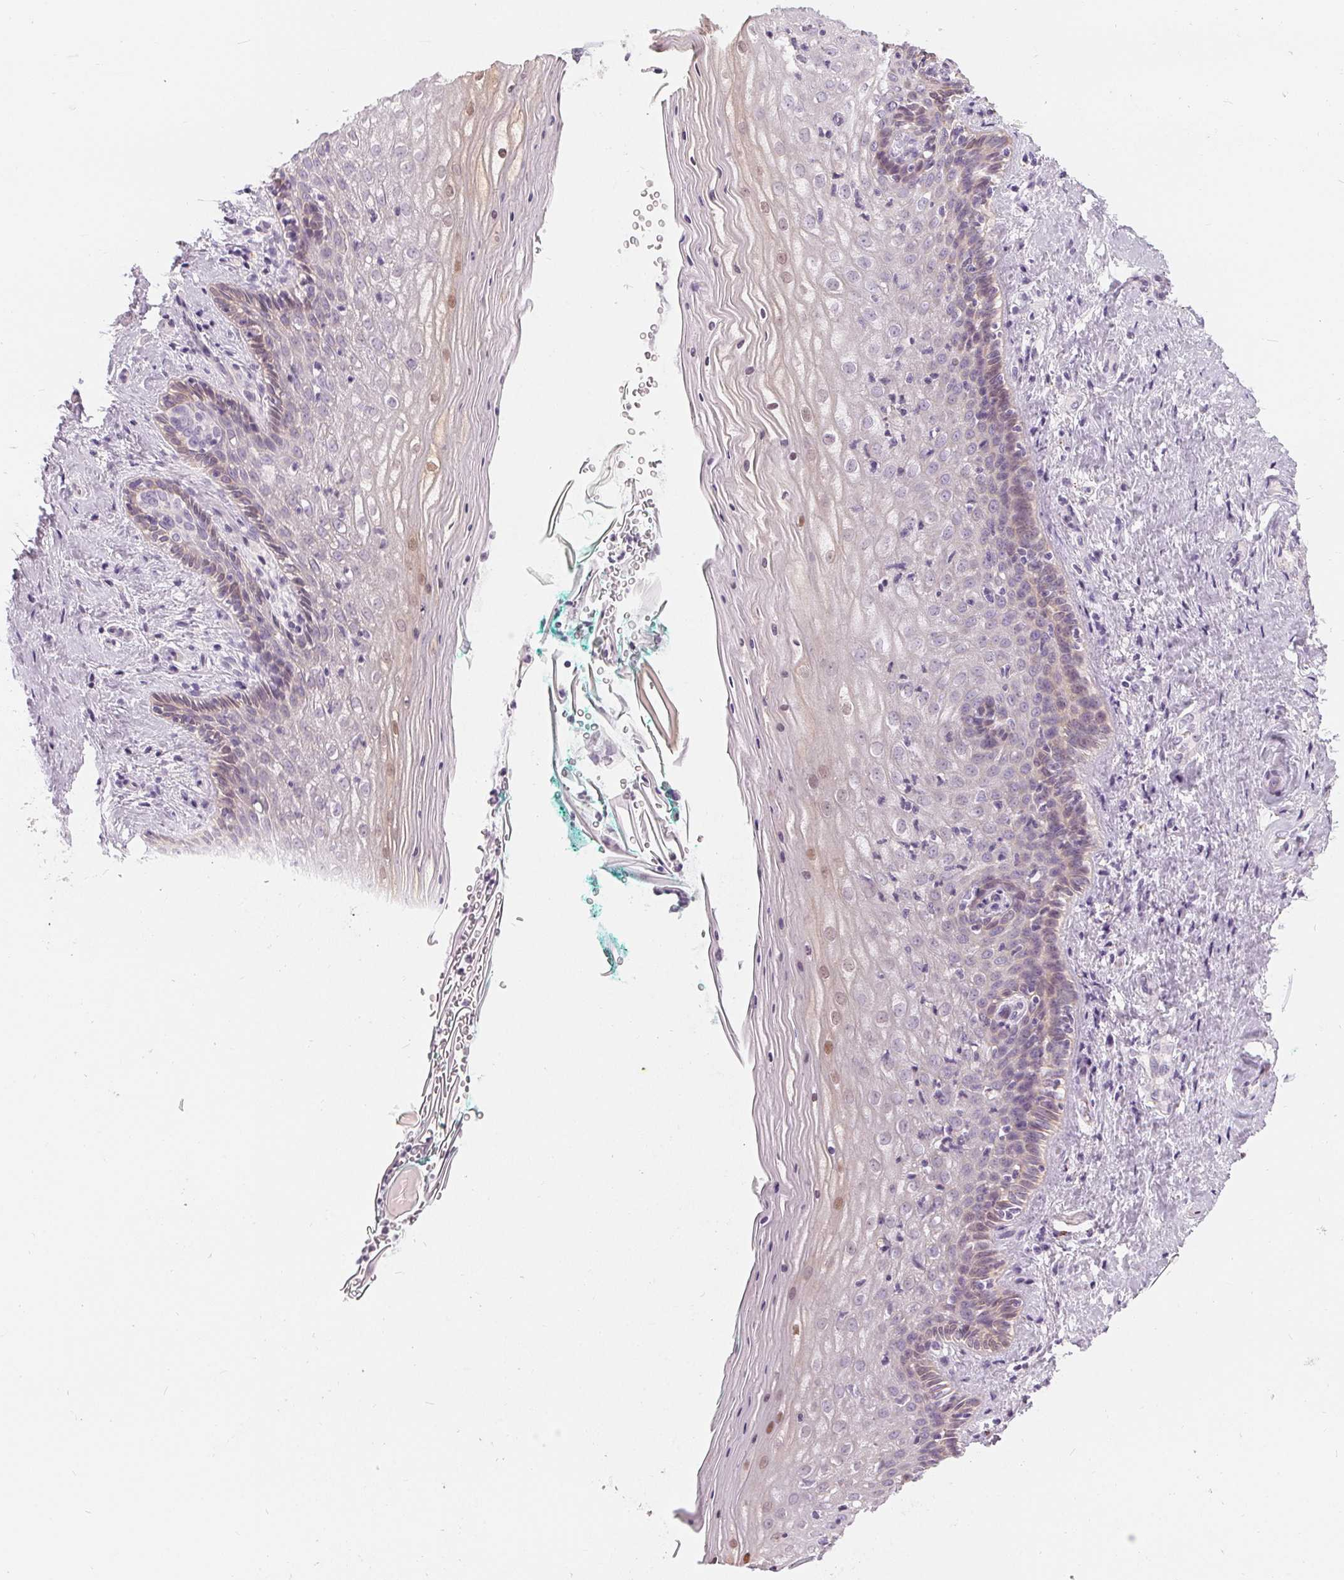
{"staining": {"intensity": "weak", "quantity": "<25%", "location": "nuclear"}, "tissue": "vagina", "cell_type": "Squamous epithelial cells", "image_type": "normal", "snomed": [{"axis": "morphology", "description": "Normal tissue, NOS"}, {"axis": "topography", "description": "Vagina"}], "caption": "Image shows no significant protein staining in squamous epithelial cells of unremarkable vagina.", "gene": "HOPX", "patient": {"sex": "female", "age": 45}}